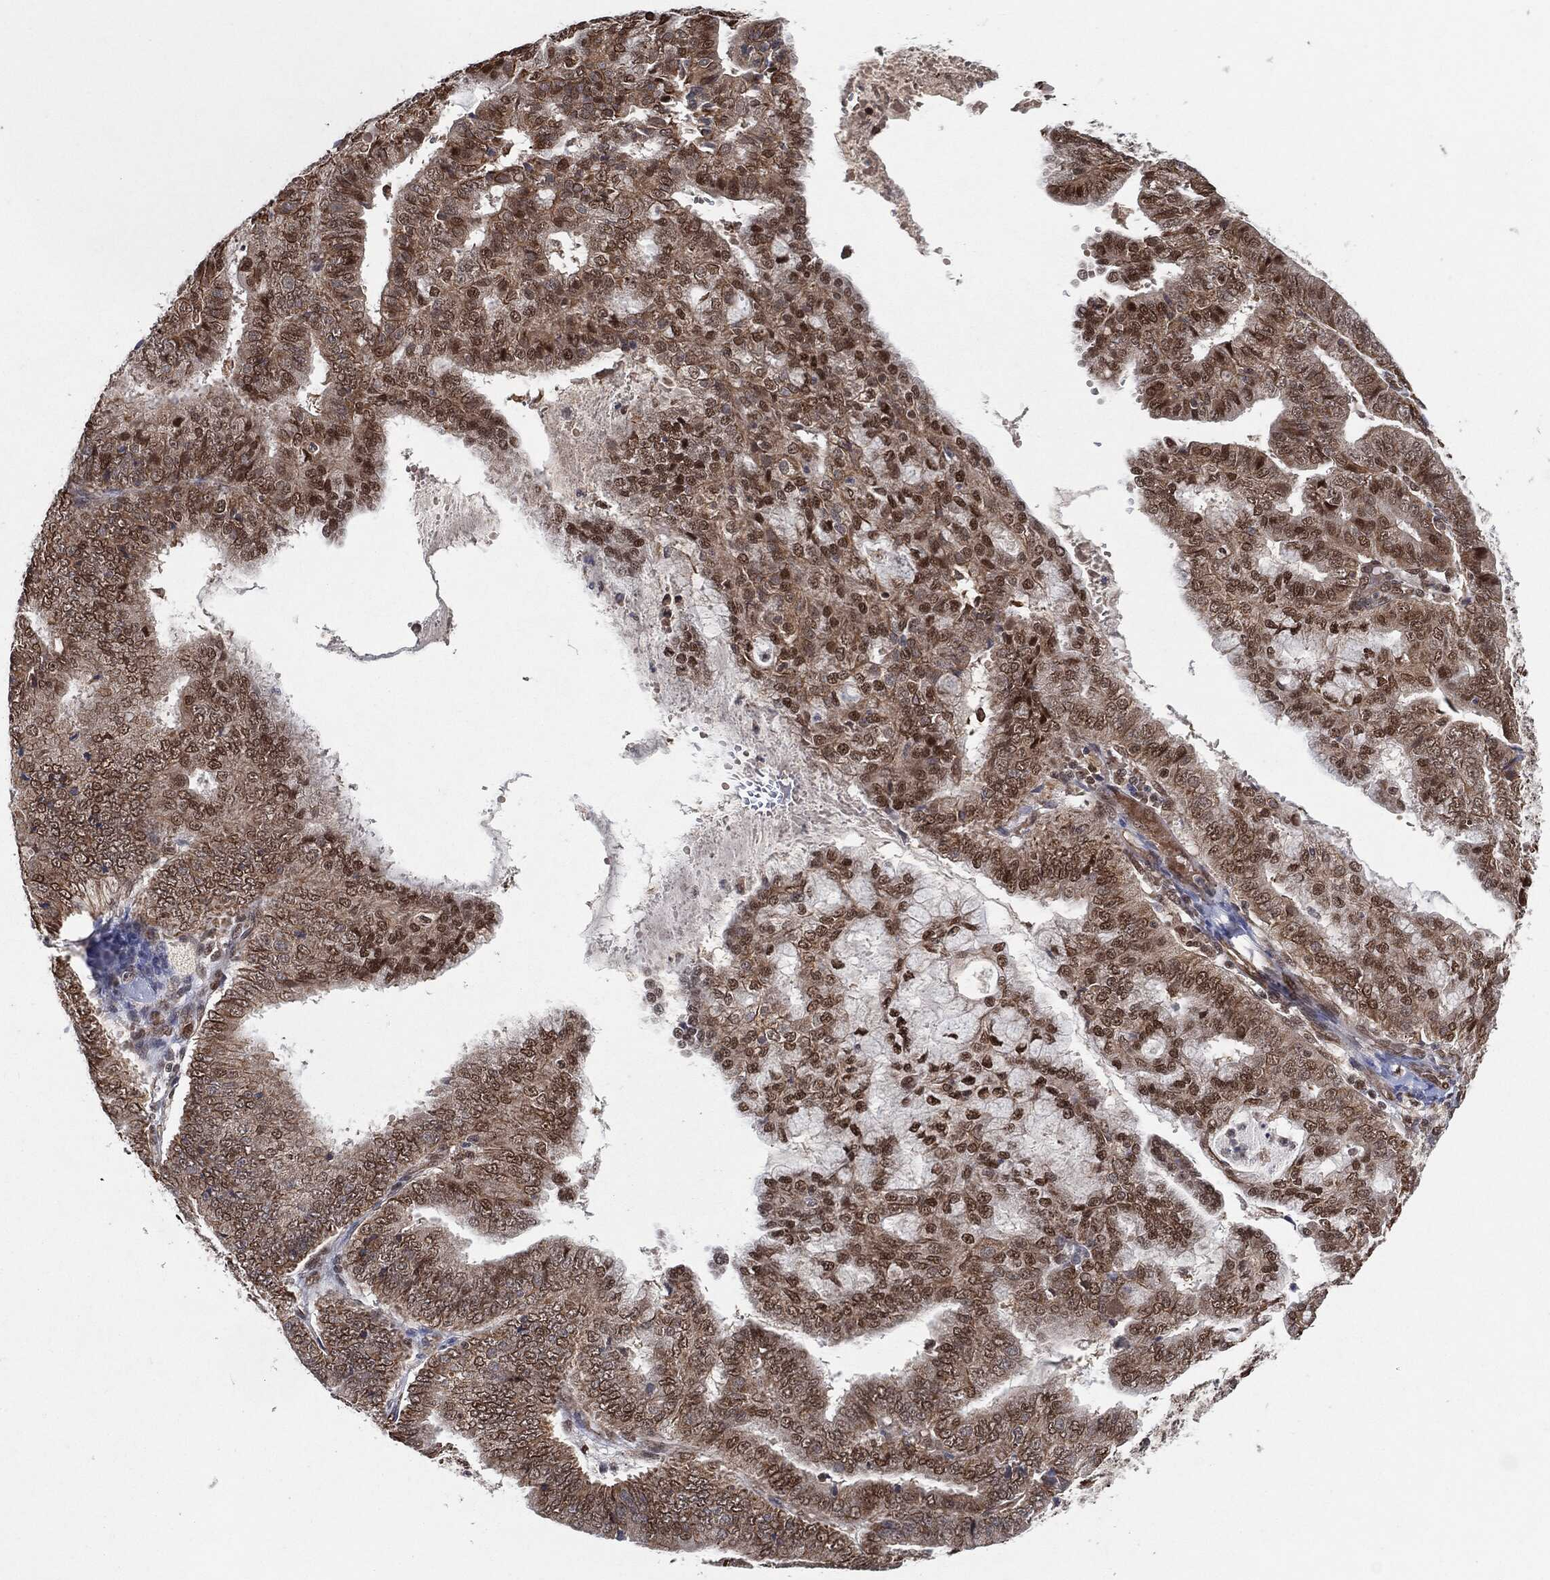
{"staining": {"intensity": "moderate", "quantity": "25%-75%", "location": "nuclear"}, "tissue": "endometrial cancer", "cell_type": "Tumor cells", "image_type": "cancer", "snomed": [{"axis": "morphology", "description": "Adenocarcinoma, NOS"}, {"axis": "topography", "description": "Endometrium"}], "caption": "Approximately 25%-75% of tumor cells in human endometrial cancer exhibit moderate nuclear protein positivity as visualized by brown immunohistochemical staining.", "gene": "TP53RK", "patient": {"sex": "female", "age": 63}}